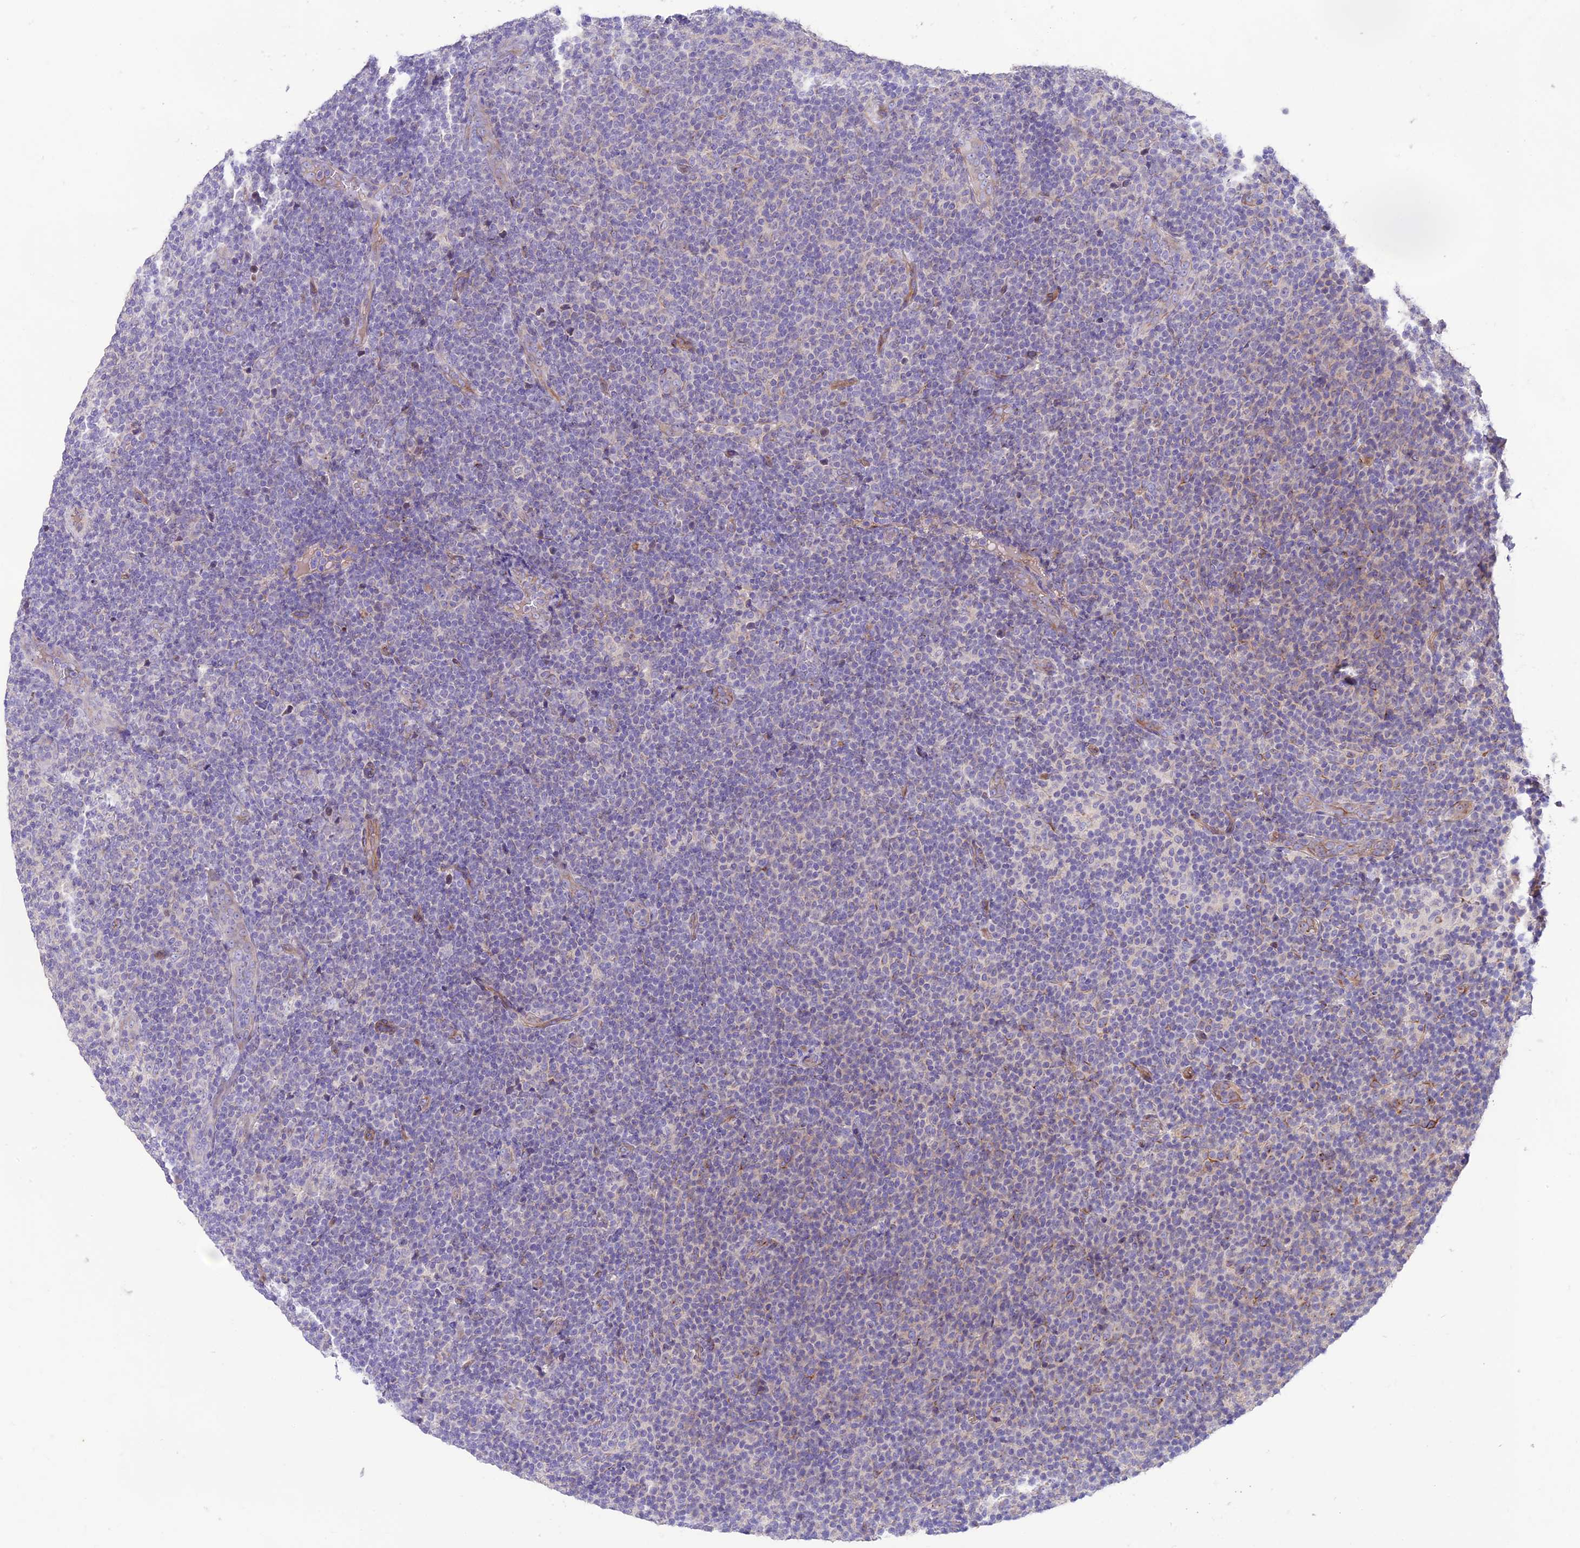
{"staining": {"intensity": "weak", "quantity": "<25%", "location": "cytoplasmic/membranous"}, "tissue": "lymphoma", "cell_type": "Tumor cells", "image_type": "cancer", "snomed": [{"axis": "morphology", "description": "Malignant lymphoma, non-Hodgkin's type, Low grade"}, {"axis": "topography", "description": "Lymph node"}], "caption": "Tumor cells show no significant protein expression in lymphoma.", "gene": "CD99L2", "patient": {"sex": "male", "age": 66}}